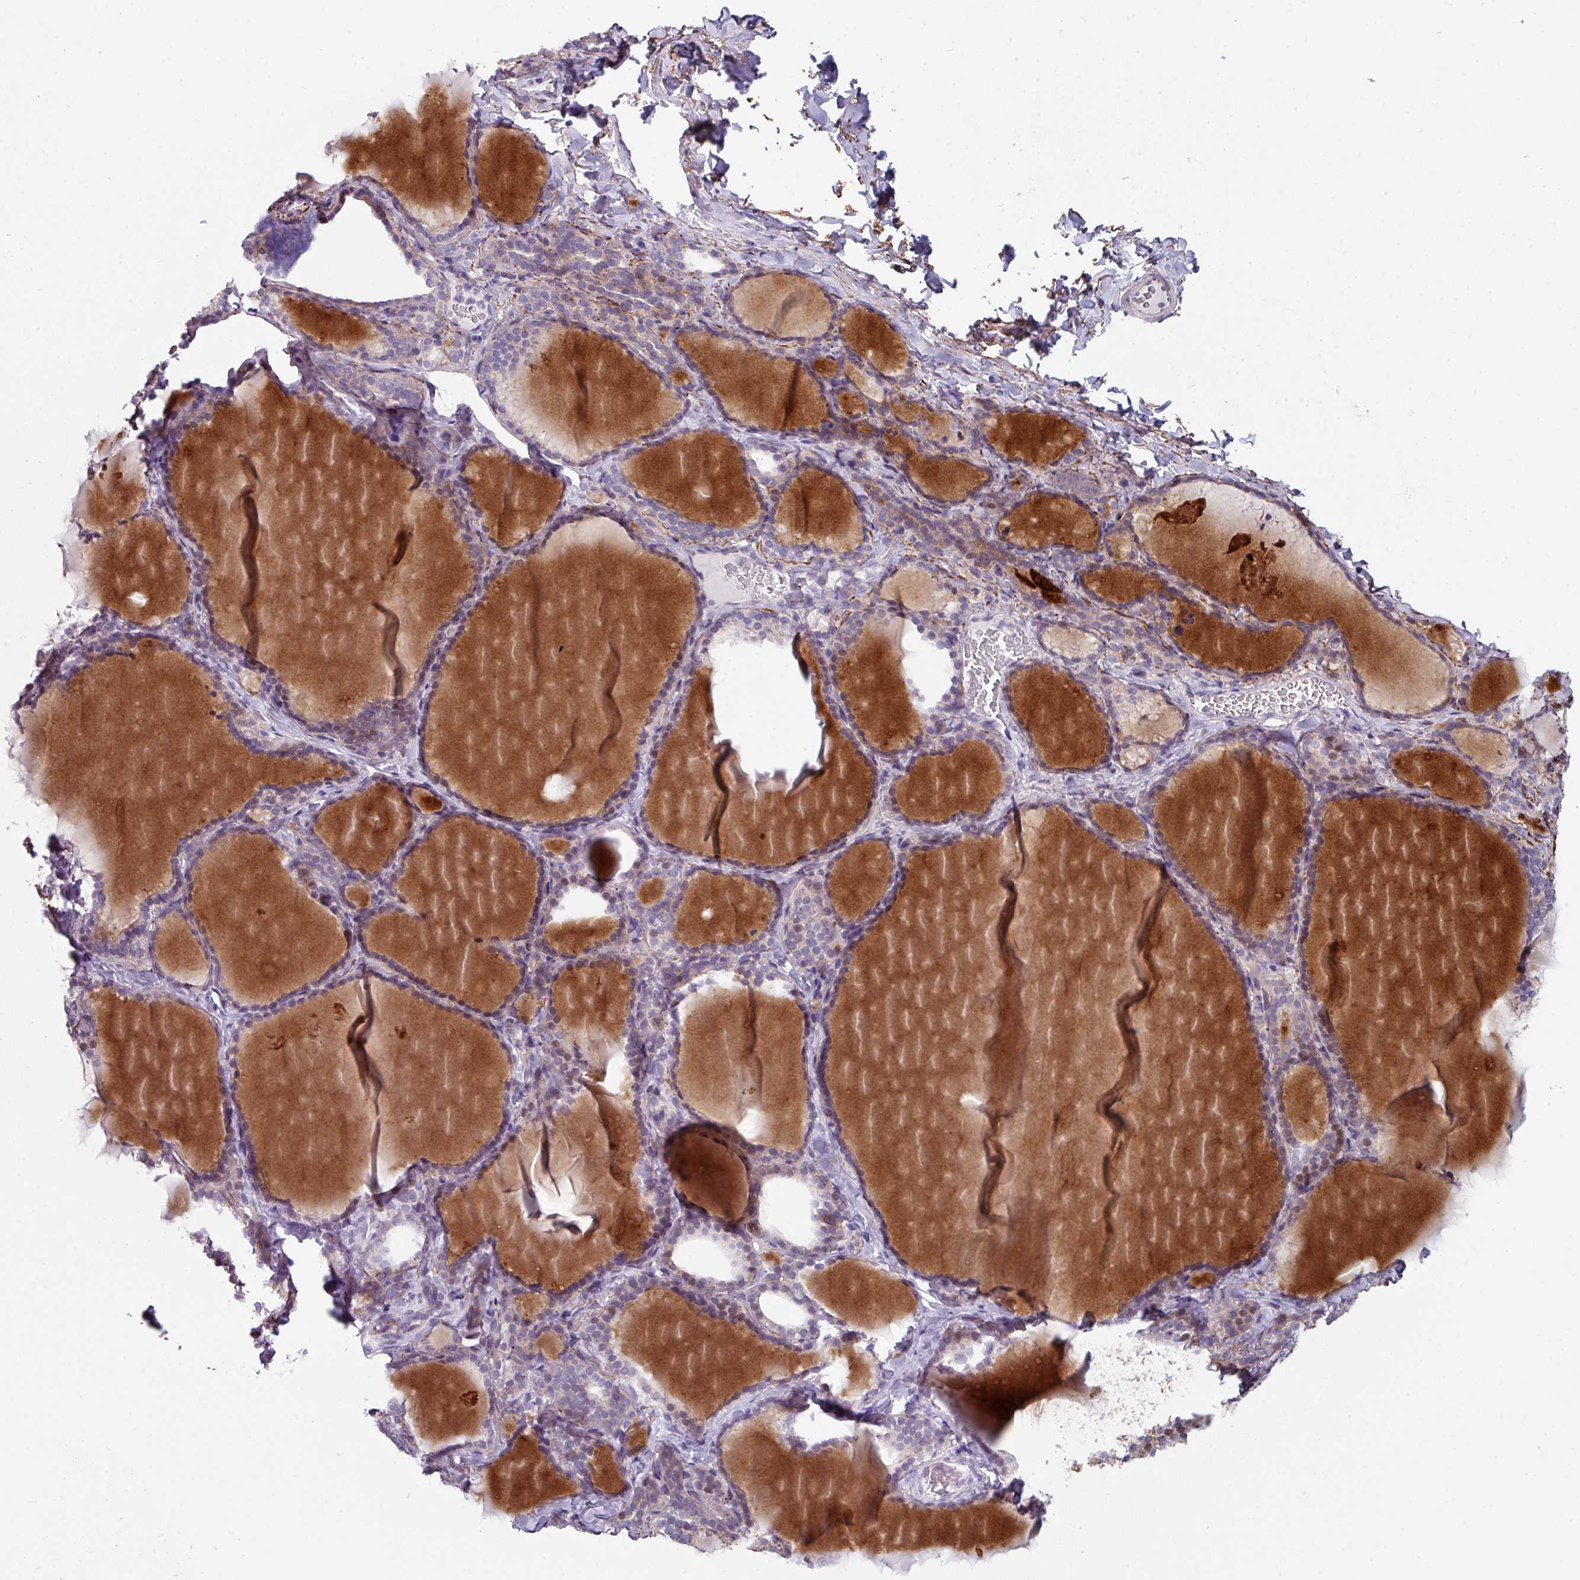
{"staining": {"intensity": "negative", "quantity": "none", "location": "none"}, "tissue": "thyroid gland", "cell_type": "Glandular cells", "image_type": "normal", "snomed": [{"axis": "morphology", "description": "Normal tissue, NOS"}, {"axis": "topography", "description": "Thyroid gland"}], "caption": "A high-resolution photomicrograph shows immunohistochemistry (IHC) staining of normal thyroid gland, which reveals no significant positivity in glandular cells. (Stains: DAB (3,3'-diaminobenzidine) IHC with hematoxylin counter stain, Microscopy: brightfield microscopy at high magnification).", "gene": "C2orf16", "patient": {"sex": "female", "age": 31}}